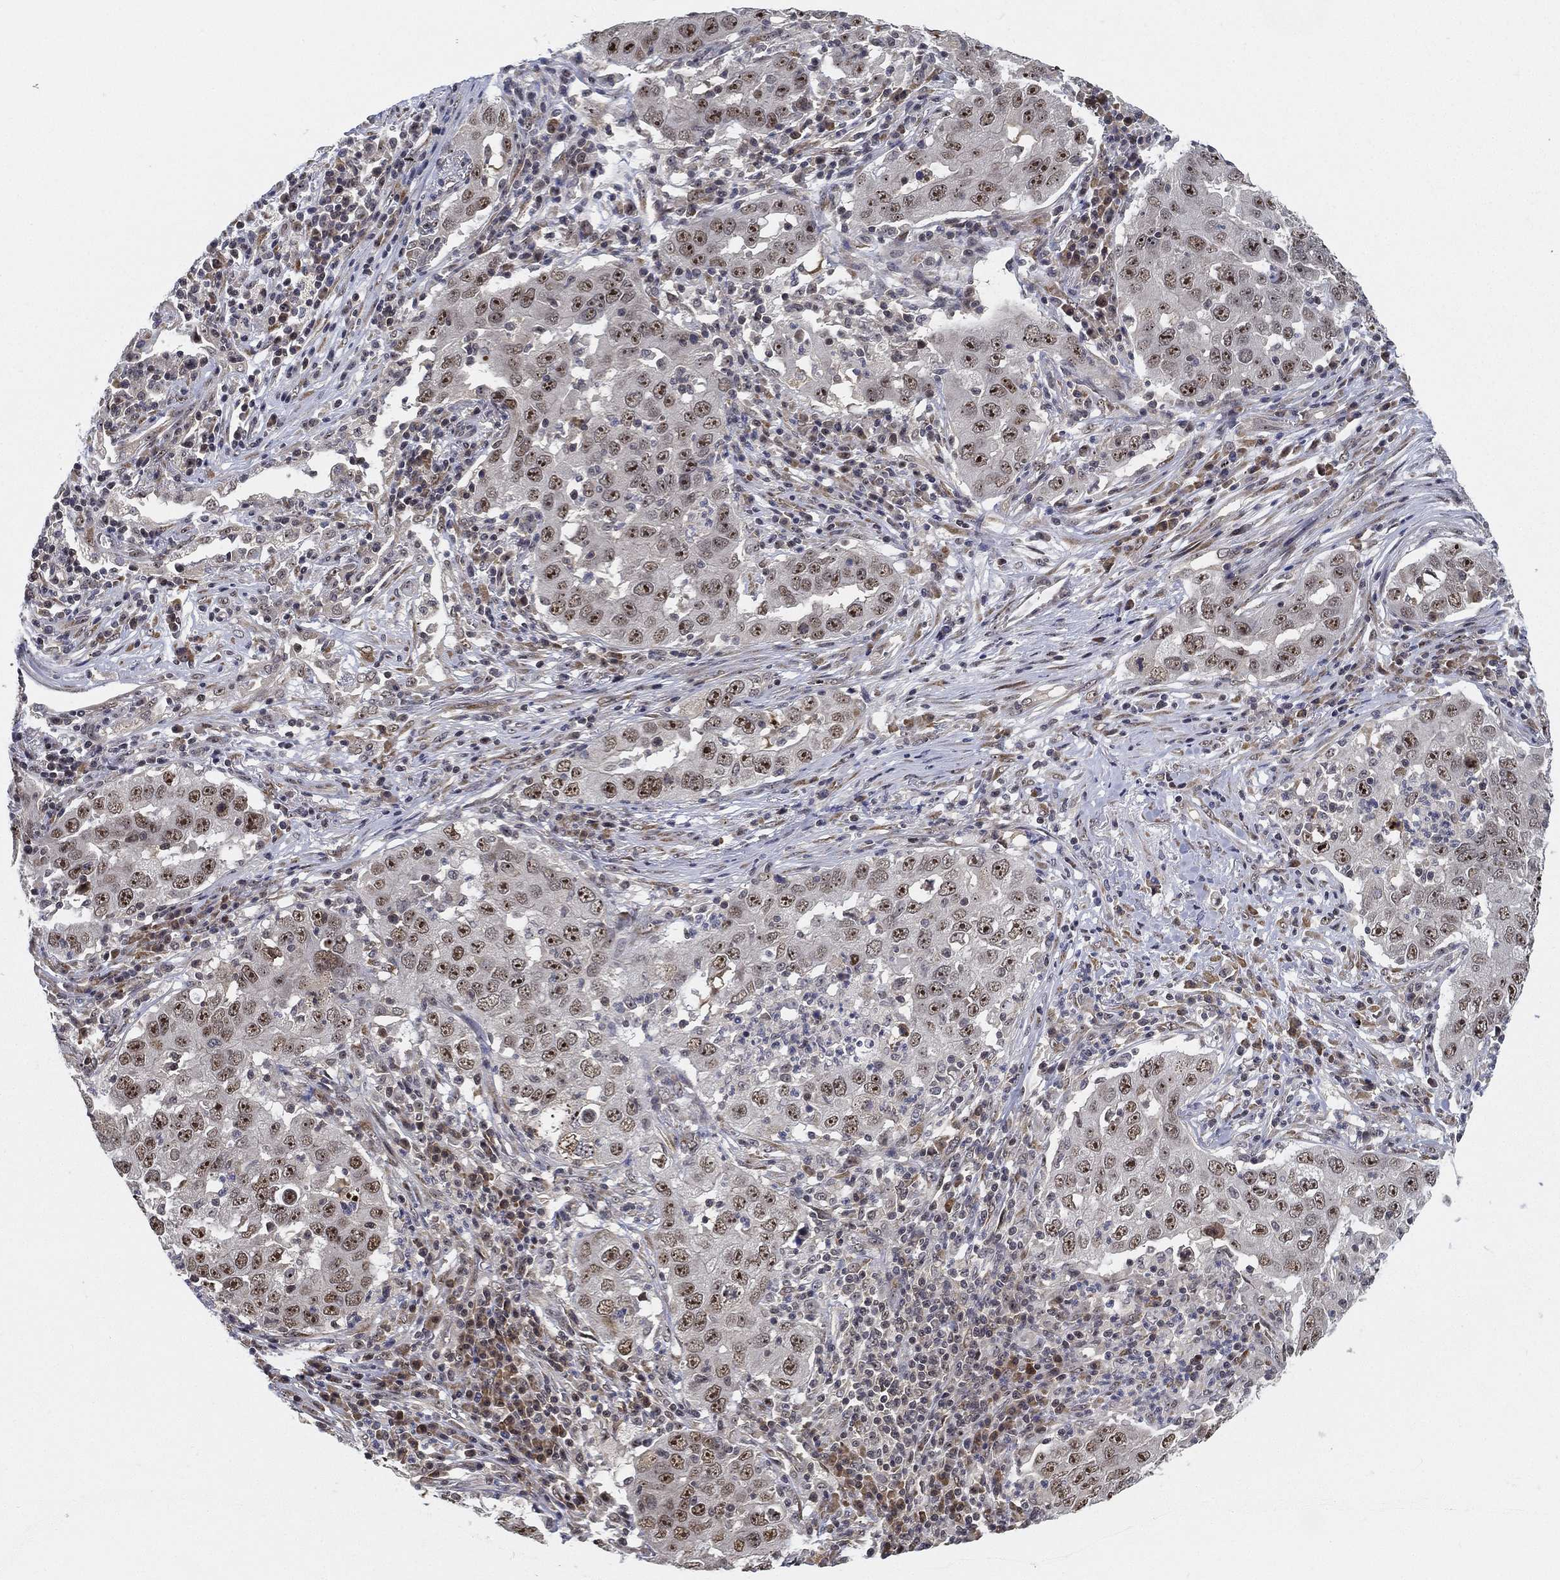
{"staining": {"intensity": "strong", "quantity": ">75%", "location": "nuclear"}, "tissue": "lung cancer", "cell_type": "Tumor cells", "image_type": "cancer", "snomed": [{"axis": "morphology", "description": "Adenocarcinoma, NOS"}, {"axis": "topography", "description": "Lung"}], "caption": "Immunohistochemical staining of lung cancer (adenocarcinoma) reveals high levels of strong nuclear protein staining in approximately >75% of tumor cells.", "gene": "PPP1R16B", "patient": {"sex": "male", "age": 73}}